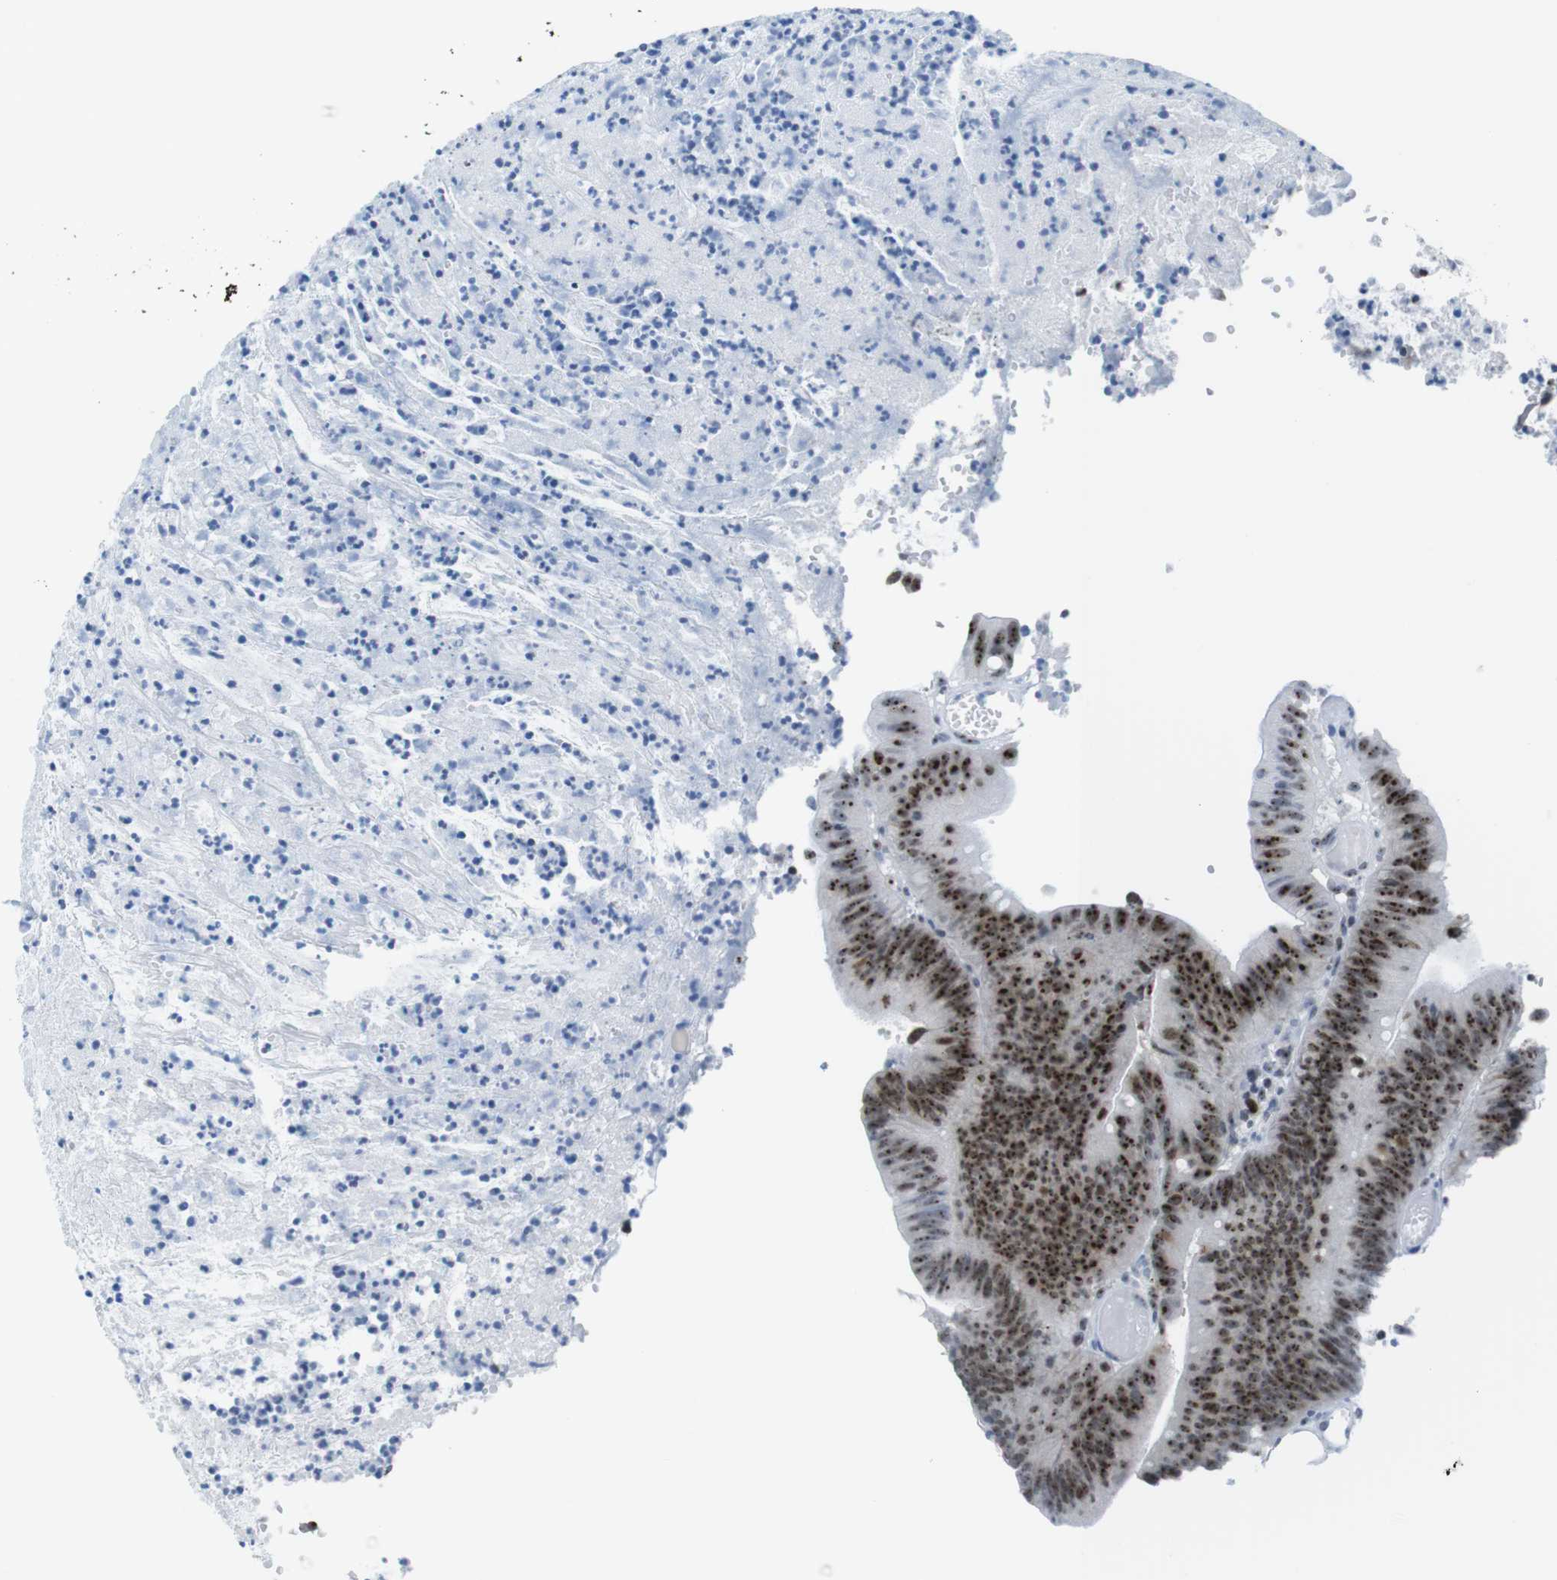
{"staining": {"intensity": "strong", "quantity": ">75%", "location": "nuclear"}, "tissue": "colorectal cancer", "cell_type": "Tumor cells", "image_type": "cancer", "snomed": [{"axis": "morphology", "description": "Adenocarcinoma, NOS"}, {"axis": "topography", "description": "Rectum"}], "caption": "A brown stain labels strong nuclear expression of a protein in human colorectal cancer (adenocarcinoma) tumor cells.", "gene": "NIFK", "patient": {"sex": "female", "age": 66}}